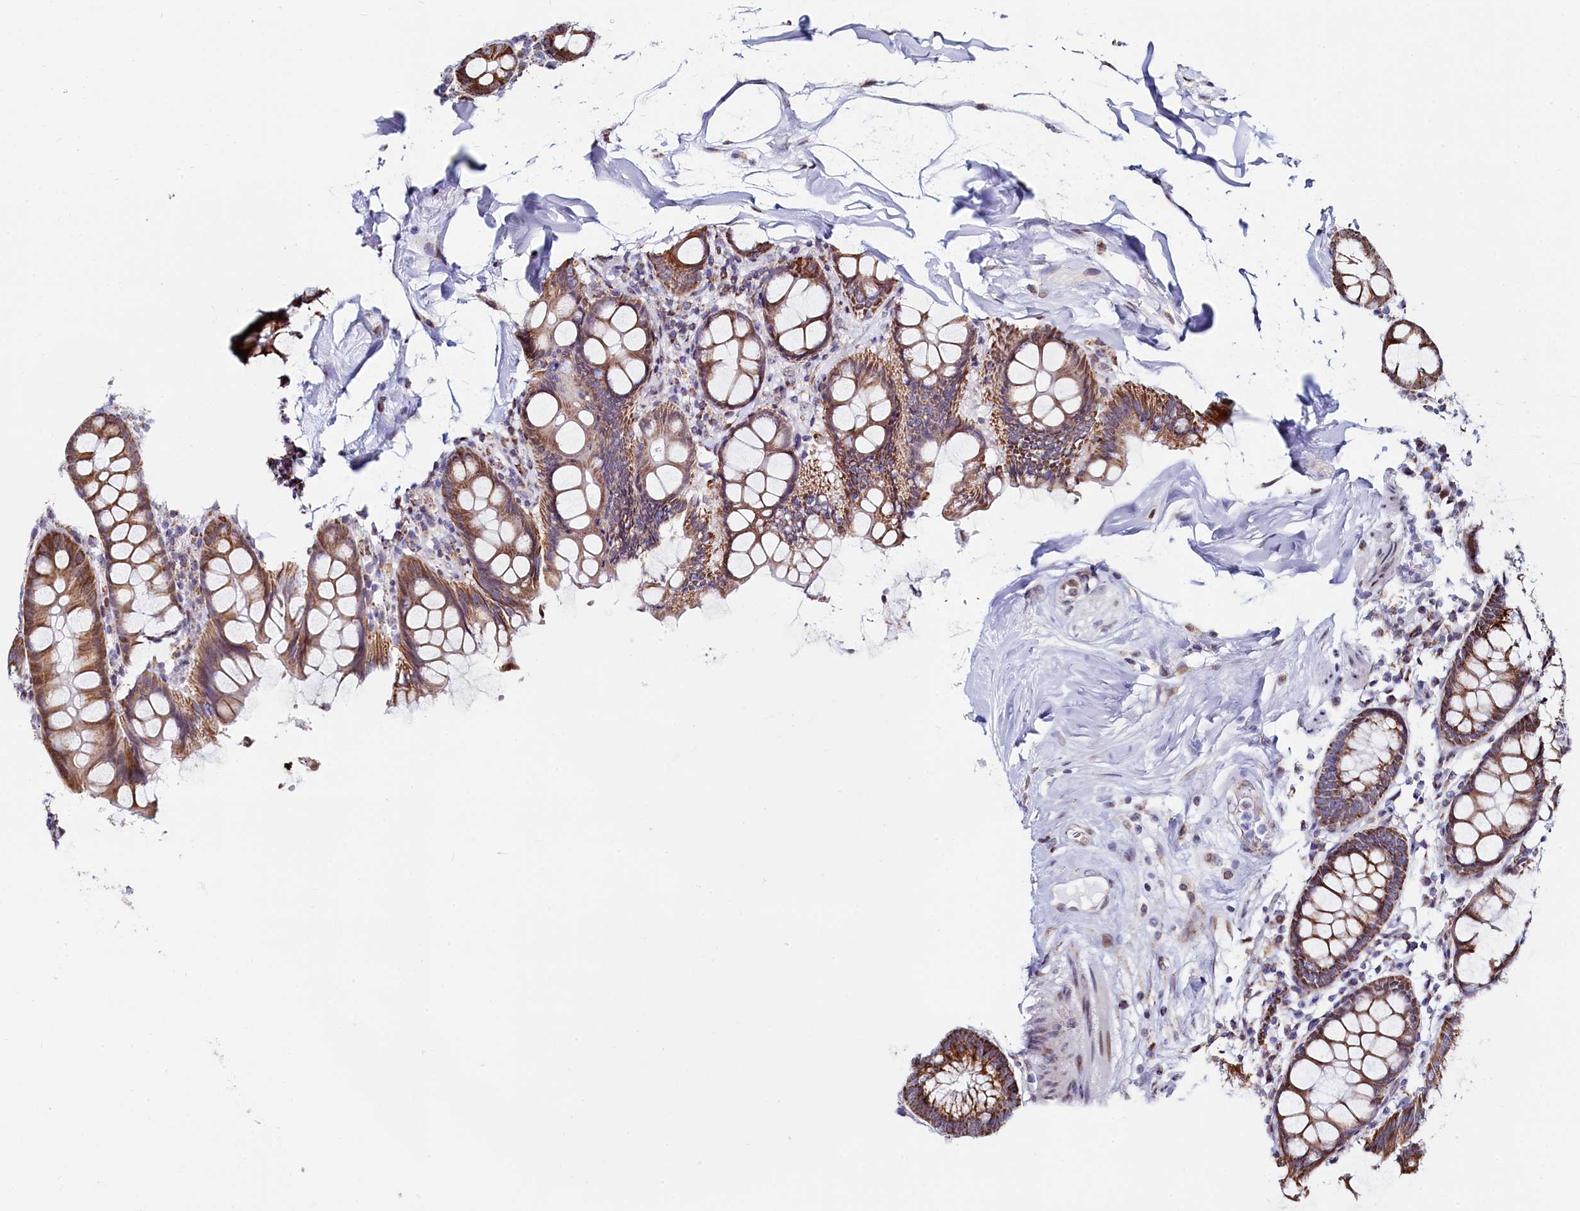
{"staining": {"intensity": "weak", "quantity": ">75%", "location": "nuclear"}, "tissue": "colon", "cell_type": "Endothelial cells", "image_type": "normal", "snomed": [{"axis": "morphology", "description": "Normal tissue, NOS"}, {"axis": "topography", "description": "Colon"}], "caption": "Protein staining exhibits weak nuclear staining in about >75% of endothelial cells in normal colon. The protein is stained brown, and the nuclei are stained in blue (DAB IHC with brightfield microscopy, high magnification).", "gene": "HDGFL3", "patient": {"sex": "female", "age": 79}}